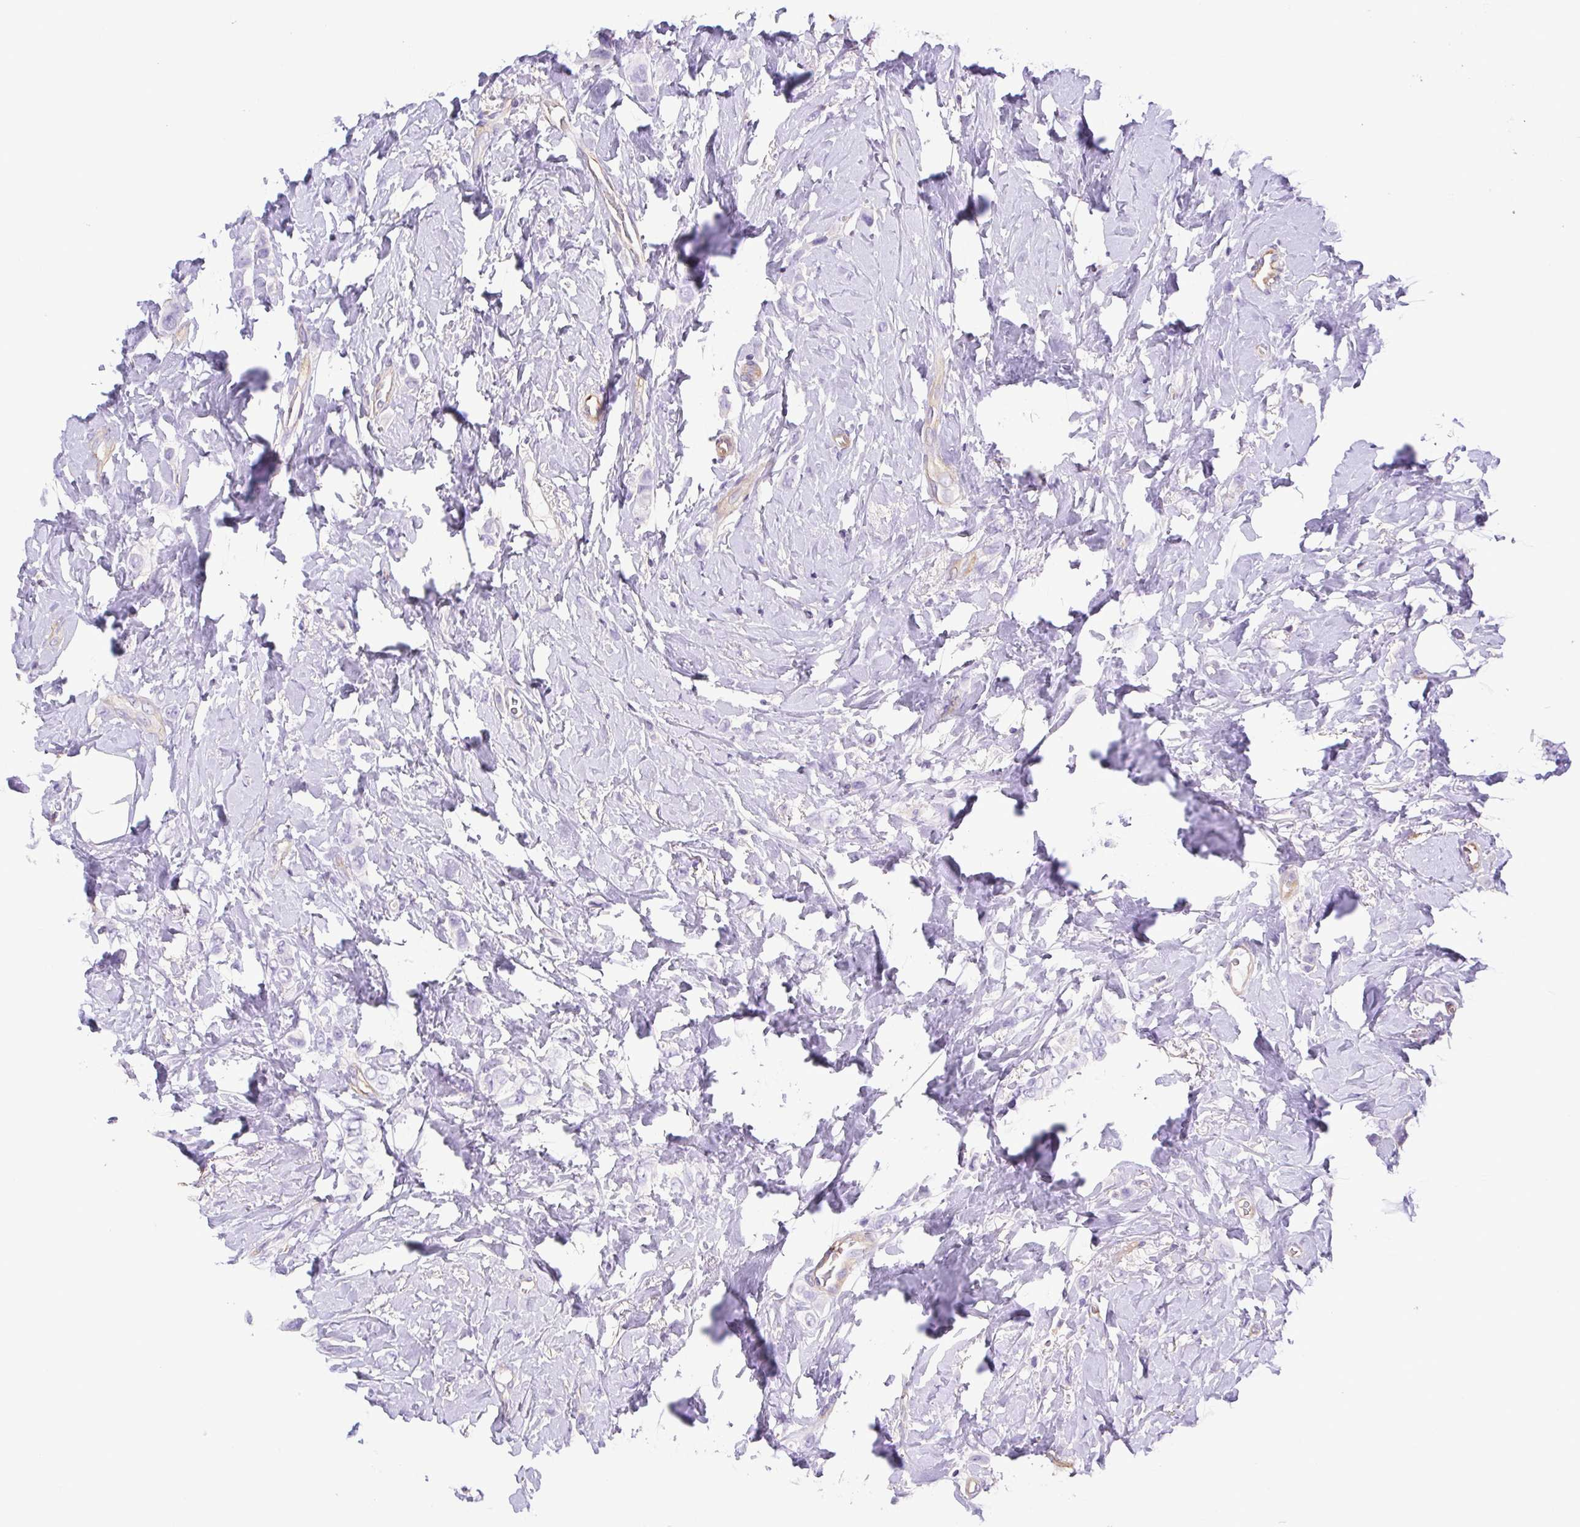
{"staining": {"intensity": "negative", "quantity": "none", "location": "none"}, "tissue": "breast cancer", "cell_type": "Tumor cells", "image_type": "cancer", "snomed": [{"axis": "morphology", "description": "Lobular carcinoma"}, {"axis": "topography", "description": "Breast"}], "caption": "Tumor cells are negative for brown protein staining in breast cancer (lobular carcinoma).", "gene": "MYL6", "patient": {"sex": "female", "age": 66}}